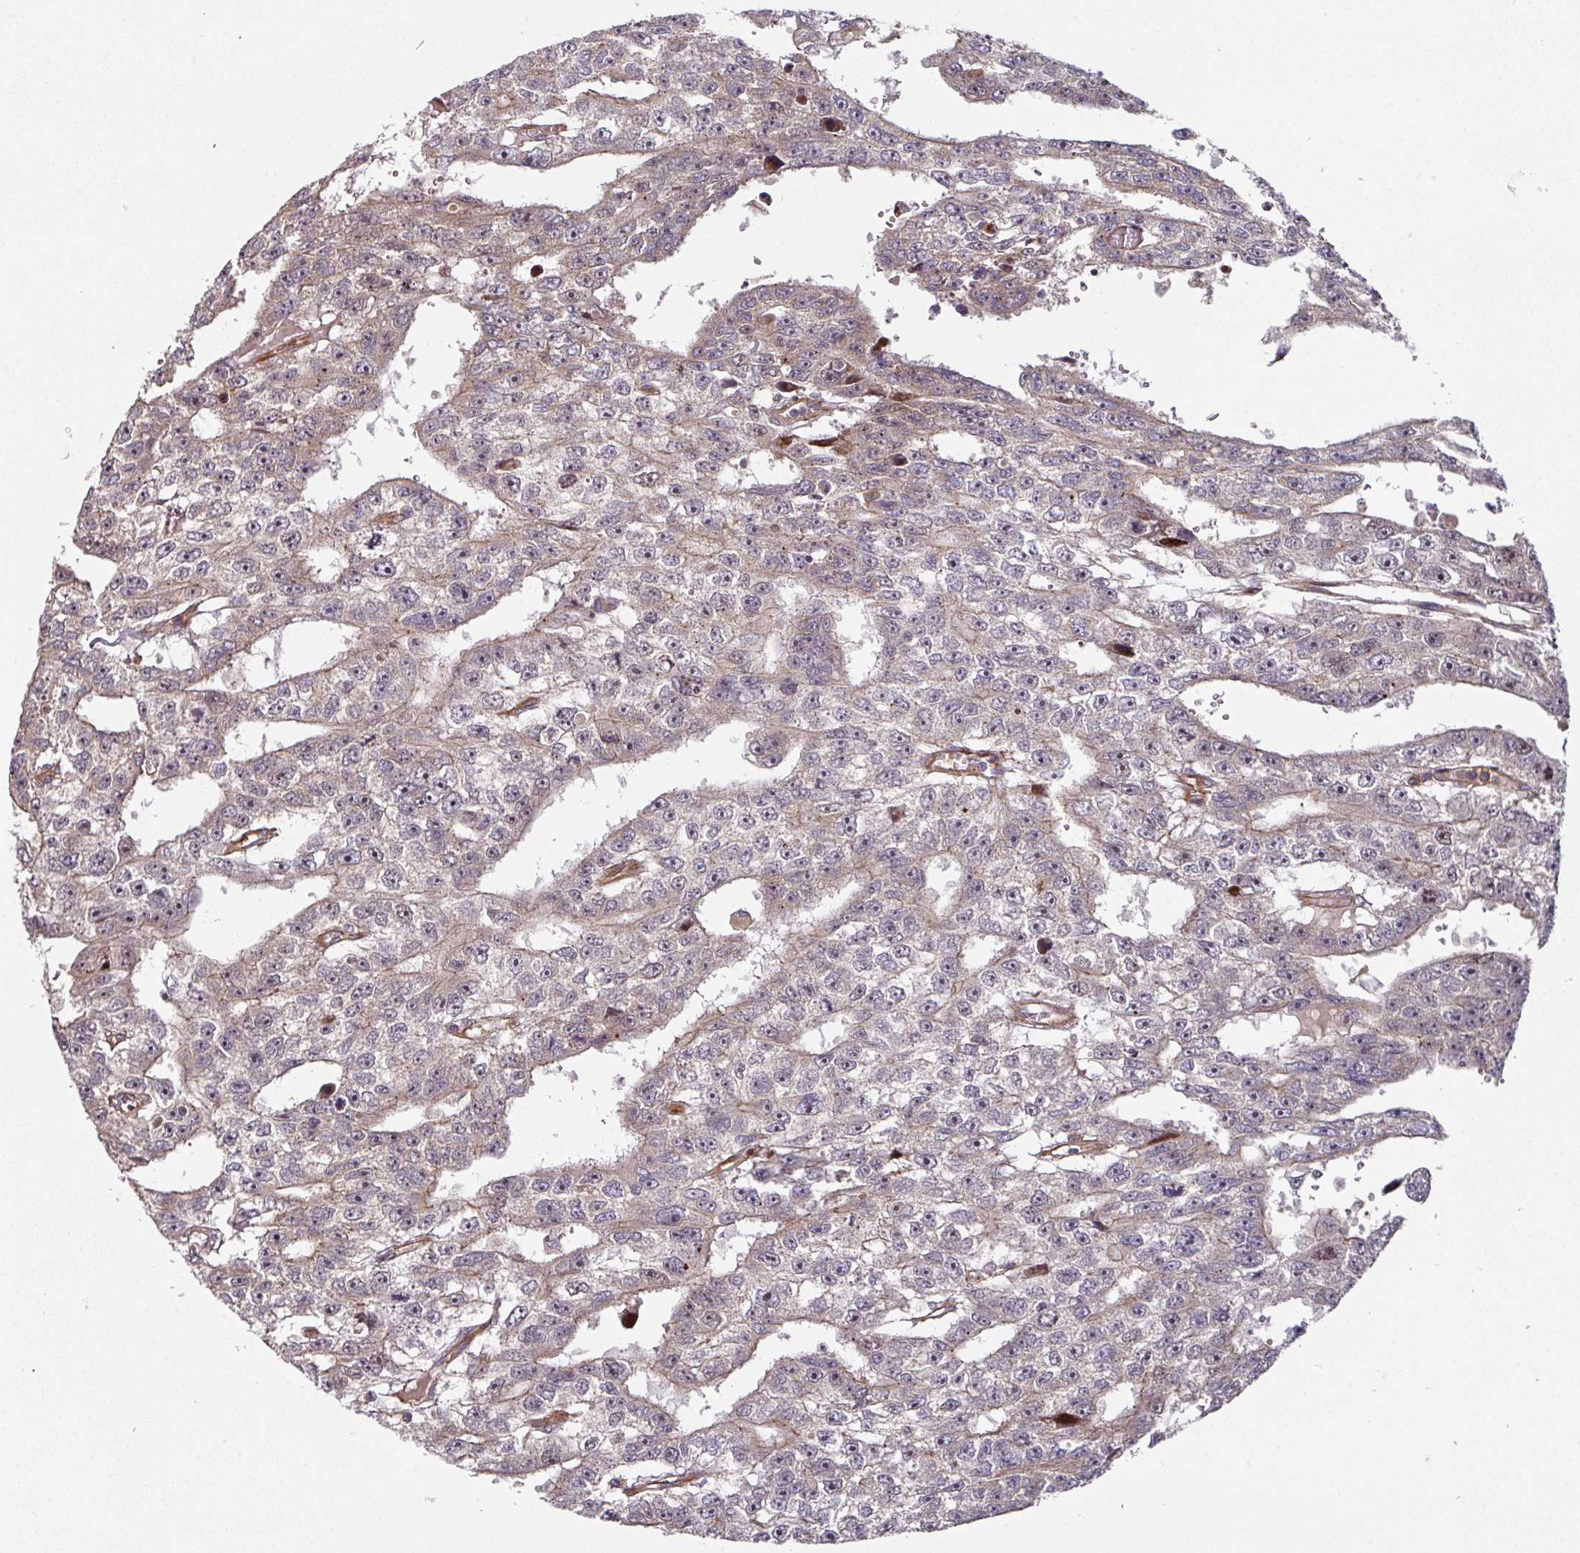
{"staining": {"intensity": "weak", "quantity": "<25%", "location": "cytoplasmic/membranous"}, "tissue": "testis cancer", "cell_type": "Tumor cells", "image_type": "cancer", "snomed": [{"axis": "morphology", "description": "Carcinoma, Embryonal, NOS"}, {"axis": "topography", "description": "Testis"}], "caption": "Immunohistochemical staining of testis embryonal carcinoma shows no significant positivity in tumor cells. The staining is performed using DAB brown chromogen with nuclei counter-stained in using hematoxylin.", "gene": "CASP2", "patient": {"sex": "male", "age": 20}}